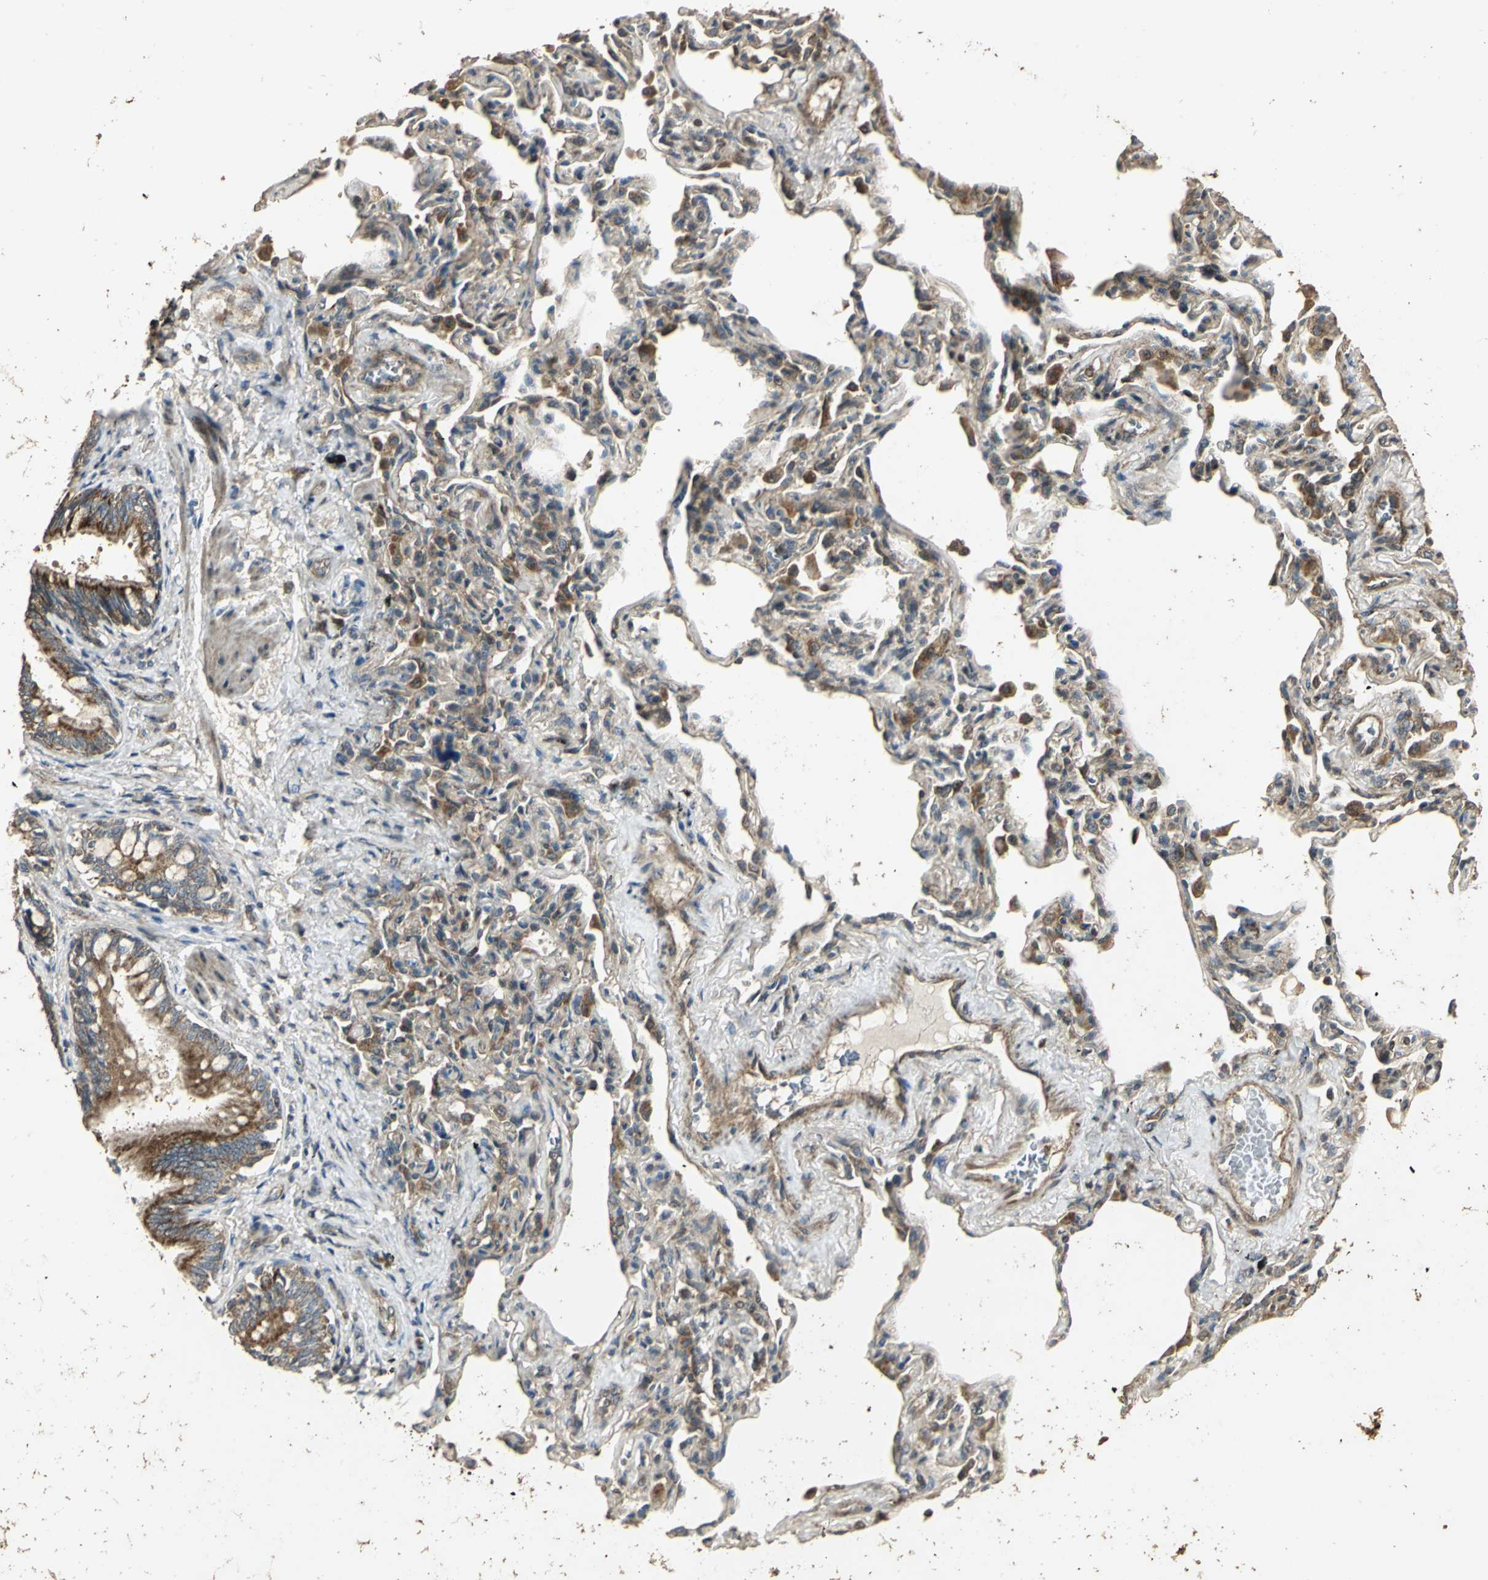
{"staining": {"intensity": "strong", "quantity": ">75%", "location": "cytoplasmic/membranous"}, "tissue": "bronchus", "cell_type": "Respiratory epithelial cells", "image_type": "normal", "snomed": [{"axis": "morphology", "description": "Normal tissue, NOS"}, {"axis": "topography", "description": "Lung"}], "caption": "The histopathology image shows immunohistochemical staining of benign bronchus. There is strong cytoplasmic/membranous positivity is present in about >75% of respiratory epithelial cells. The staining was performed using DAB to visualize the protein expression in brown, while the nuclei were stained in blue with hematoxylin (Magnification: 20x).", "gene": "KANK1", "patient": {"sex": "male", "age": 64}}